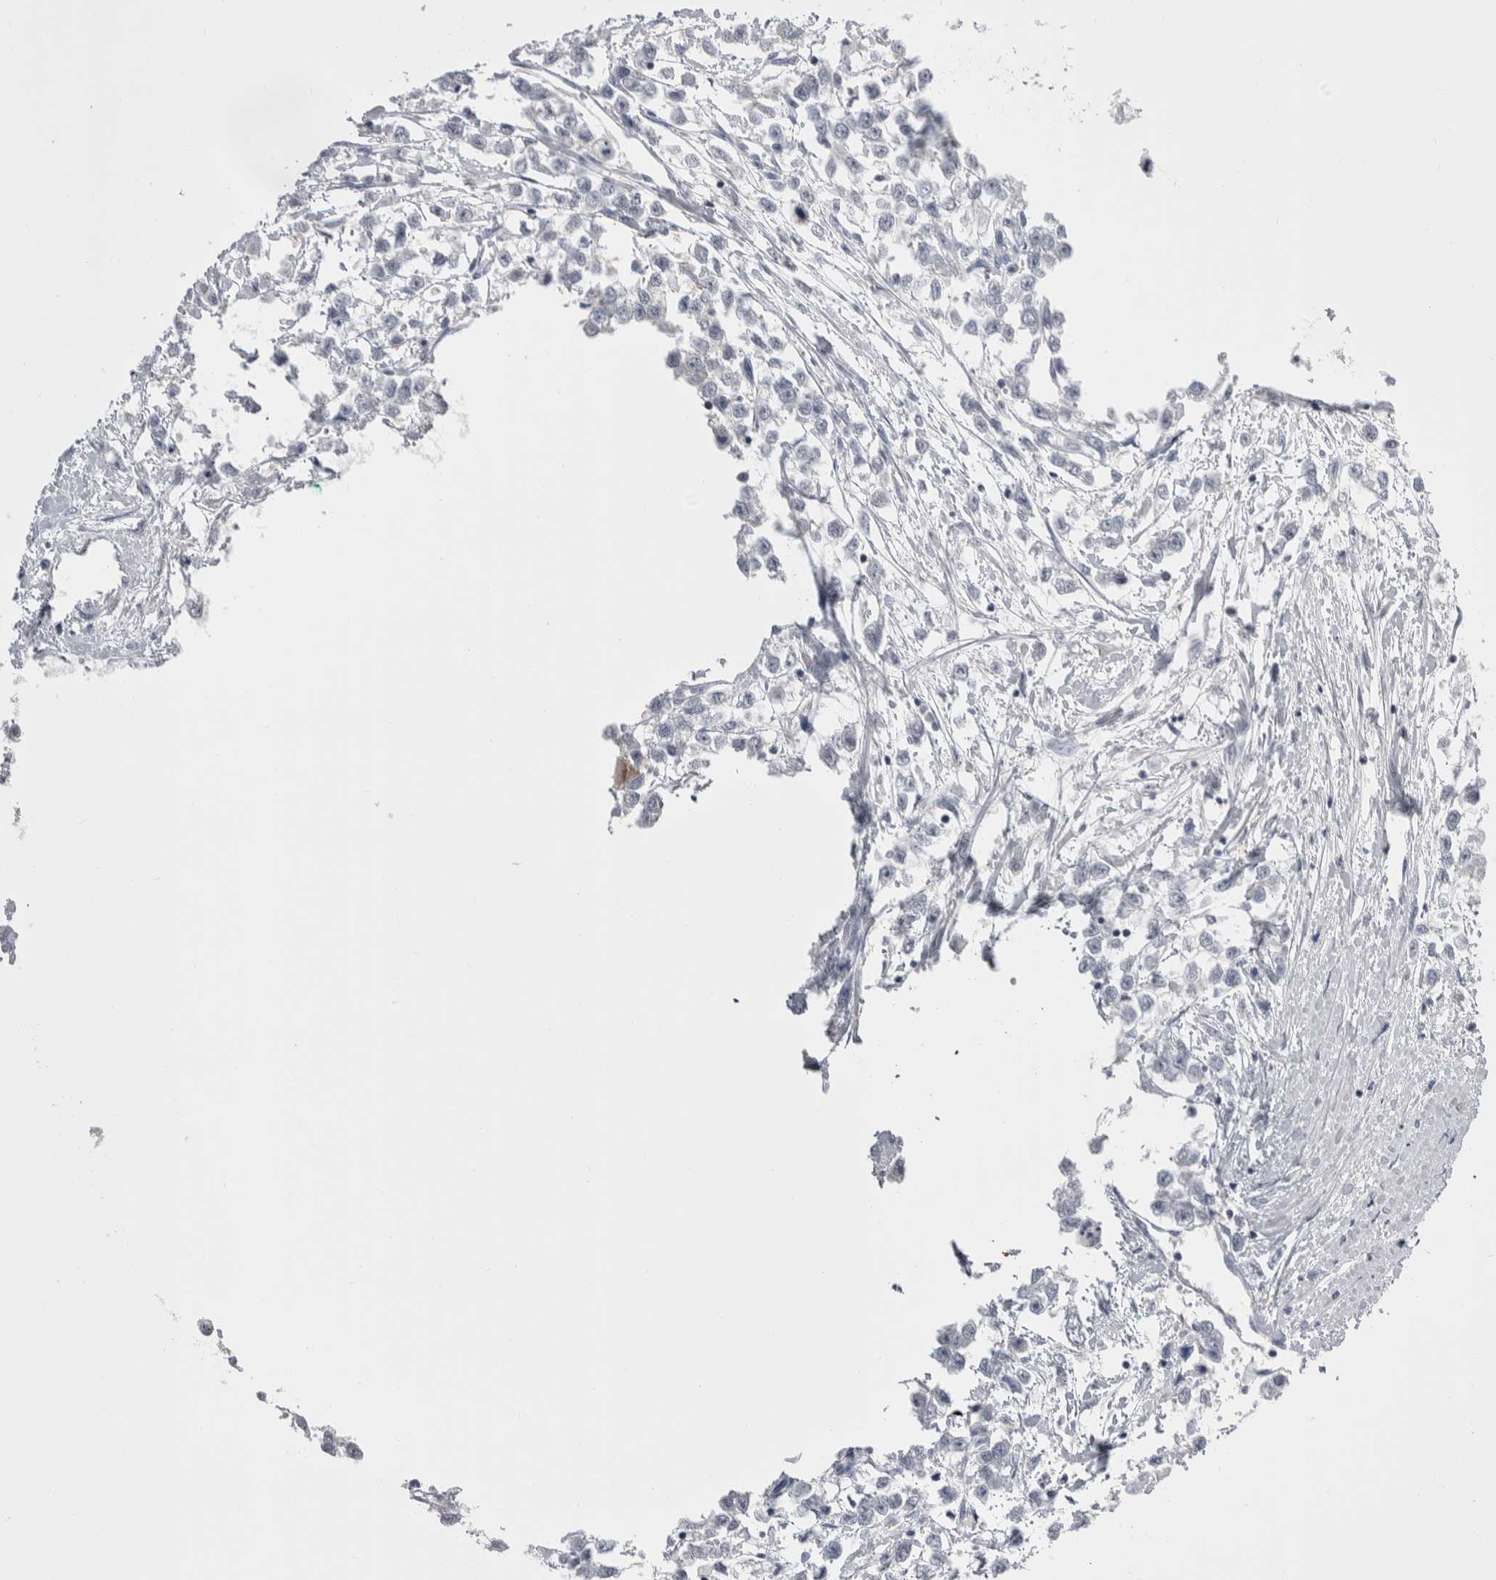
{"staining": {"intensity": "negative", "quantity": "none", "location": "none"}, "tissue": "testis cancer", "cell_type": "Tumor cells", "image_type": "cancer", "snomed": [{"axis": "morphology", "description": "Seminoma, NOS"}, {"axis": "morphology", "description": "Carcinoma, Embryonal, NOS"}, {"axis": "topography", "description": "Testis"}], "caption": "Human testis cancer (seminoma) stained for a protein using immunohistochemistry demonstrates no positivity in tumor cells.", "gene": "CEP295NL", "patient": {"sex": "male", "age": 51}}